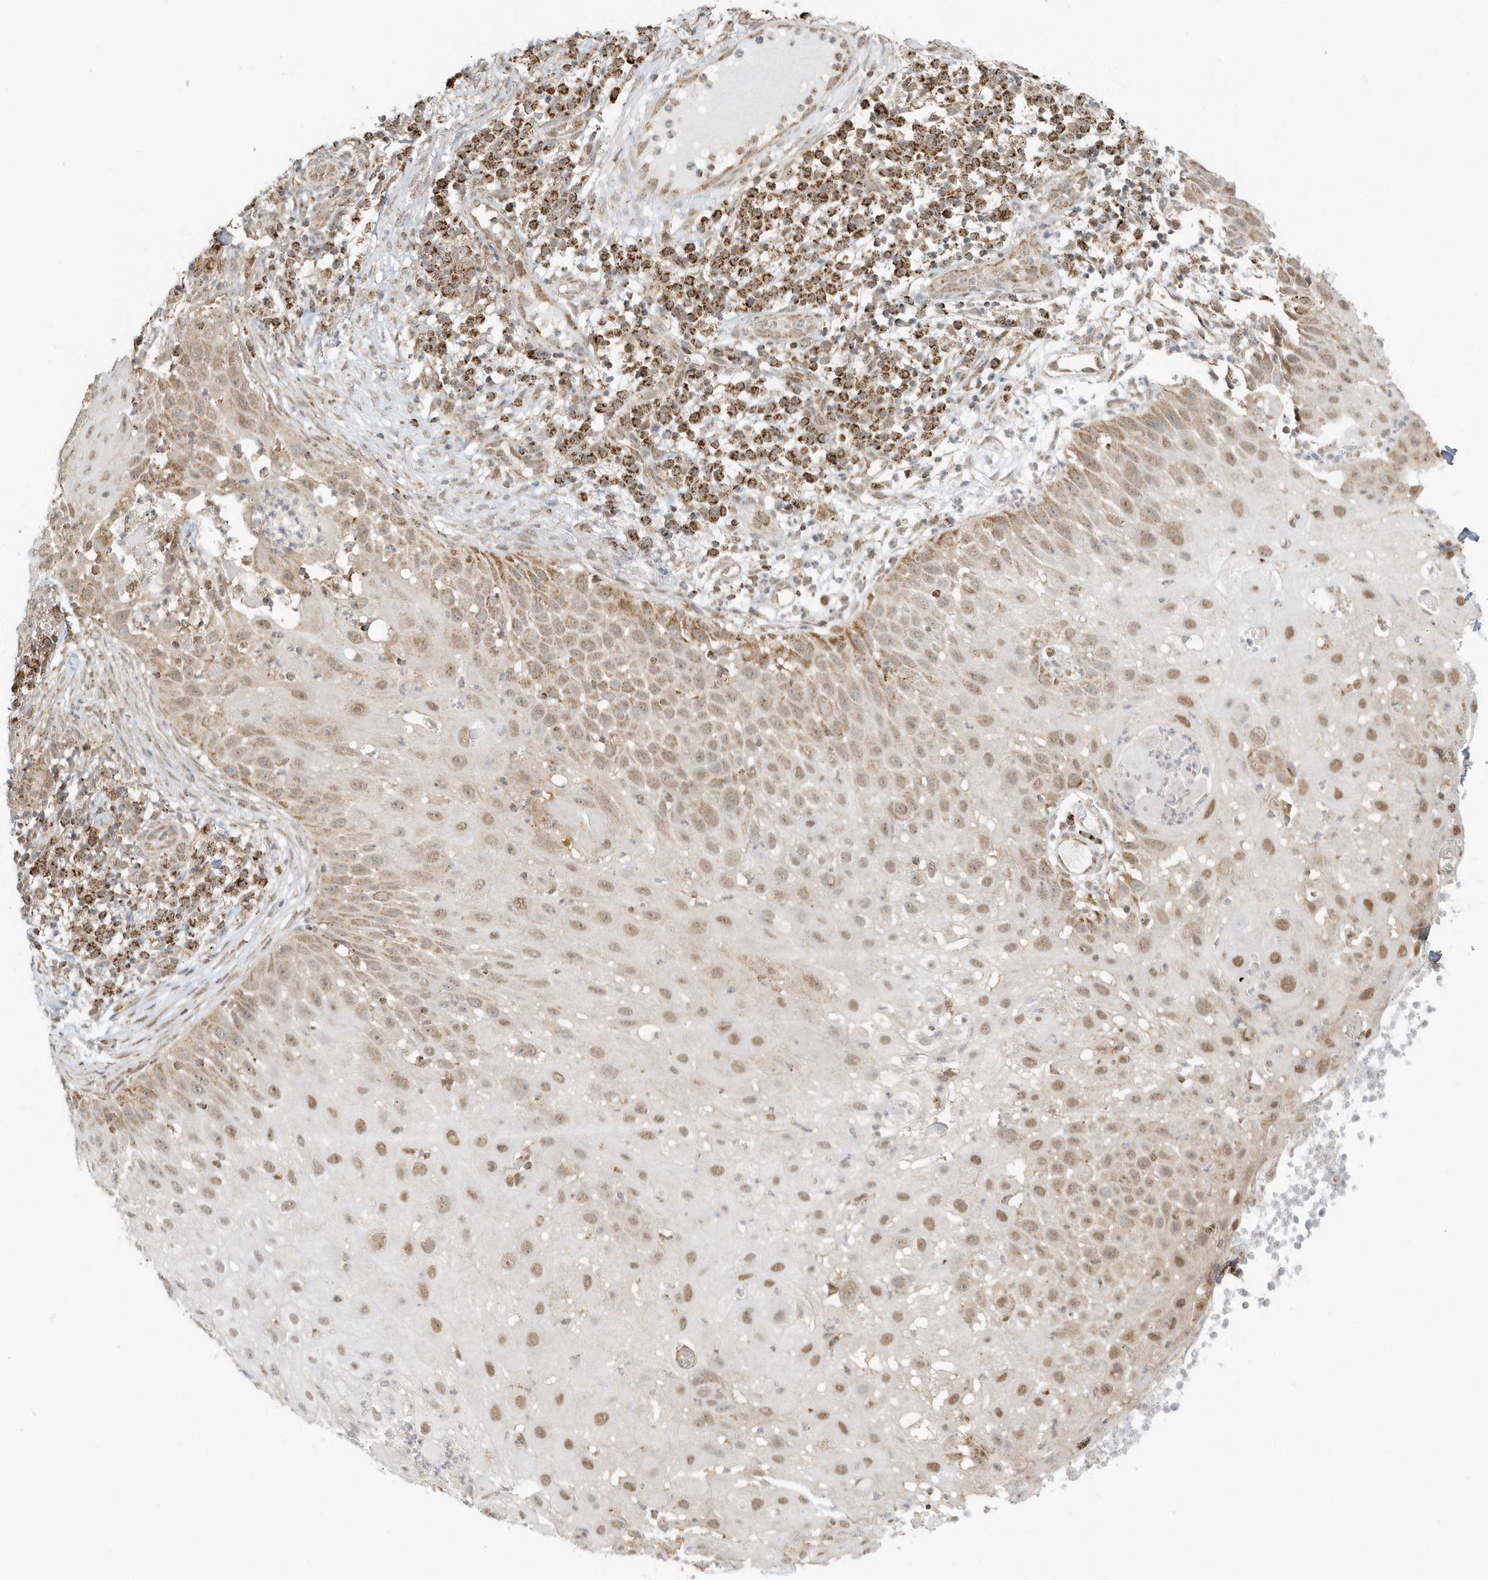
{"staining": {"intensity": "moderate", "quantity": "25%-75%", "location": "cytoplasmic/membranous,nuclear"}, "tissue": "skin cancer", "cell_type": "Tumor cells", "image_type": "cancer", "snomed": [{"axis": "morphology", "description": "Squamous cell carcinoma, NOS"}, {"axis": "topography", "description": "Skin"}], "caption": "Human skin cancer (squamous cell carcinoma) stained for a protein (brown) reveals moderate cytoplasmic/membranous and nuclear positive positivity in approximately 25%-75% of tumor cells.", "gene": "PSMD6", "patient": {"sex": "female", "age": 44}}